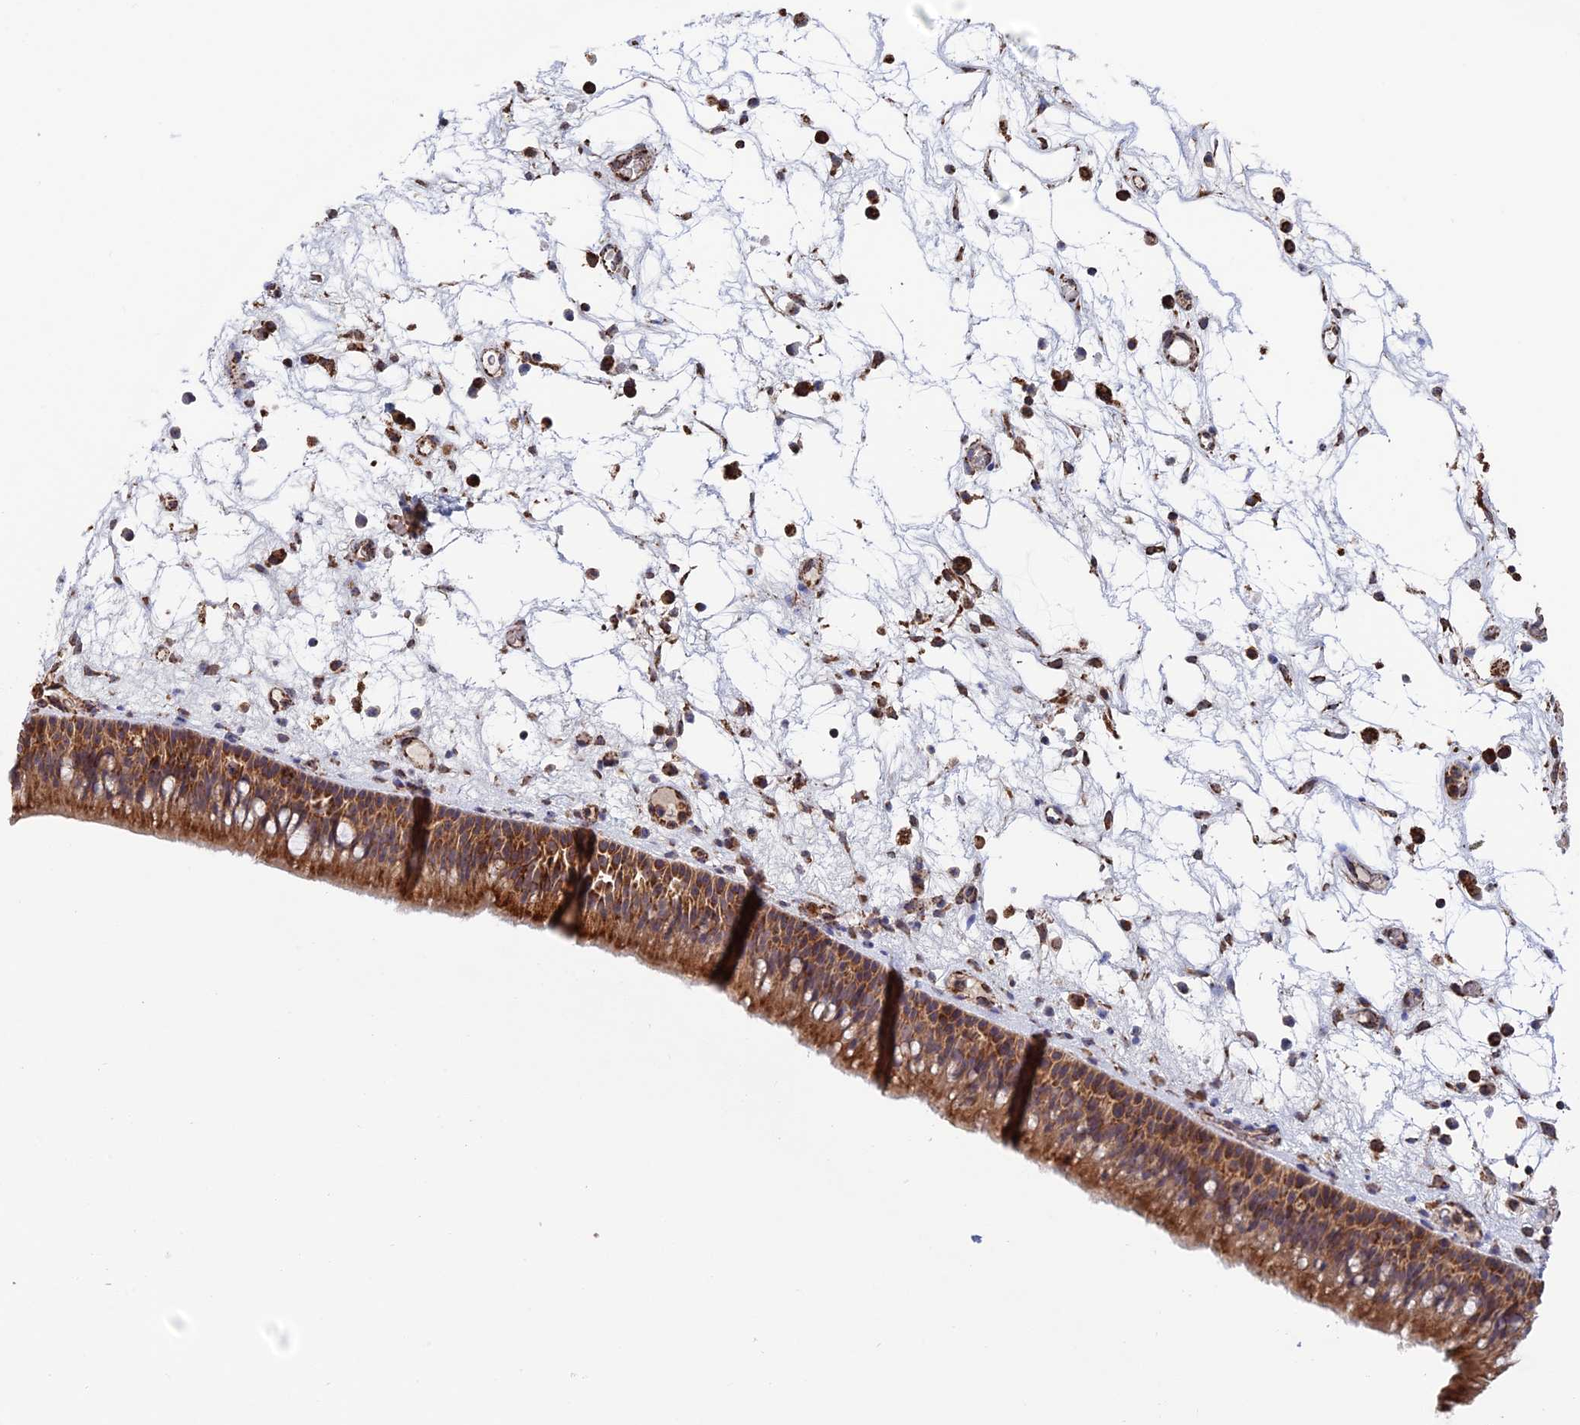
{"staining": {"intensity": "moderate", "quantity": ">75%", "location": "cytoplasmic/membranous"}, "tissue": "nasopharynx", "cell_type": "Respiratory epithelial cells", "image_type": "normal", "snomed": [{"axis": "morphology", "description": "Normal tissue, NOS"}, {"axis": "morphology", "description": "Inflammation, NOS"}, {"axis": "morphology", "description": "Malignant melanoma, Metastatic site"}, {"axis": "topography", "description": "Nasopharynx"}], "caption": "Protein staining of benign nasopharynx displays moderate cytoplasmic/membranous staining in about >75% of respiratory epithelial cells. The staining was performed using DAB to visualize the protein expression in brown, while the nuclei were stained in blue with hematoxylin (Magnification: 20x).", "gene": "DTYMK", "patient": {"sex": "male", "age": 70}}